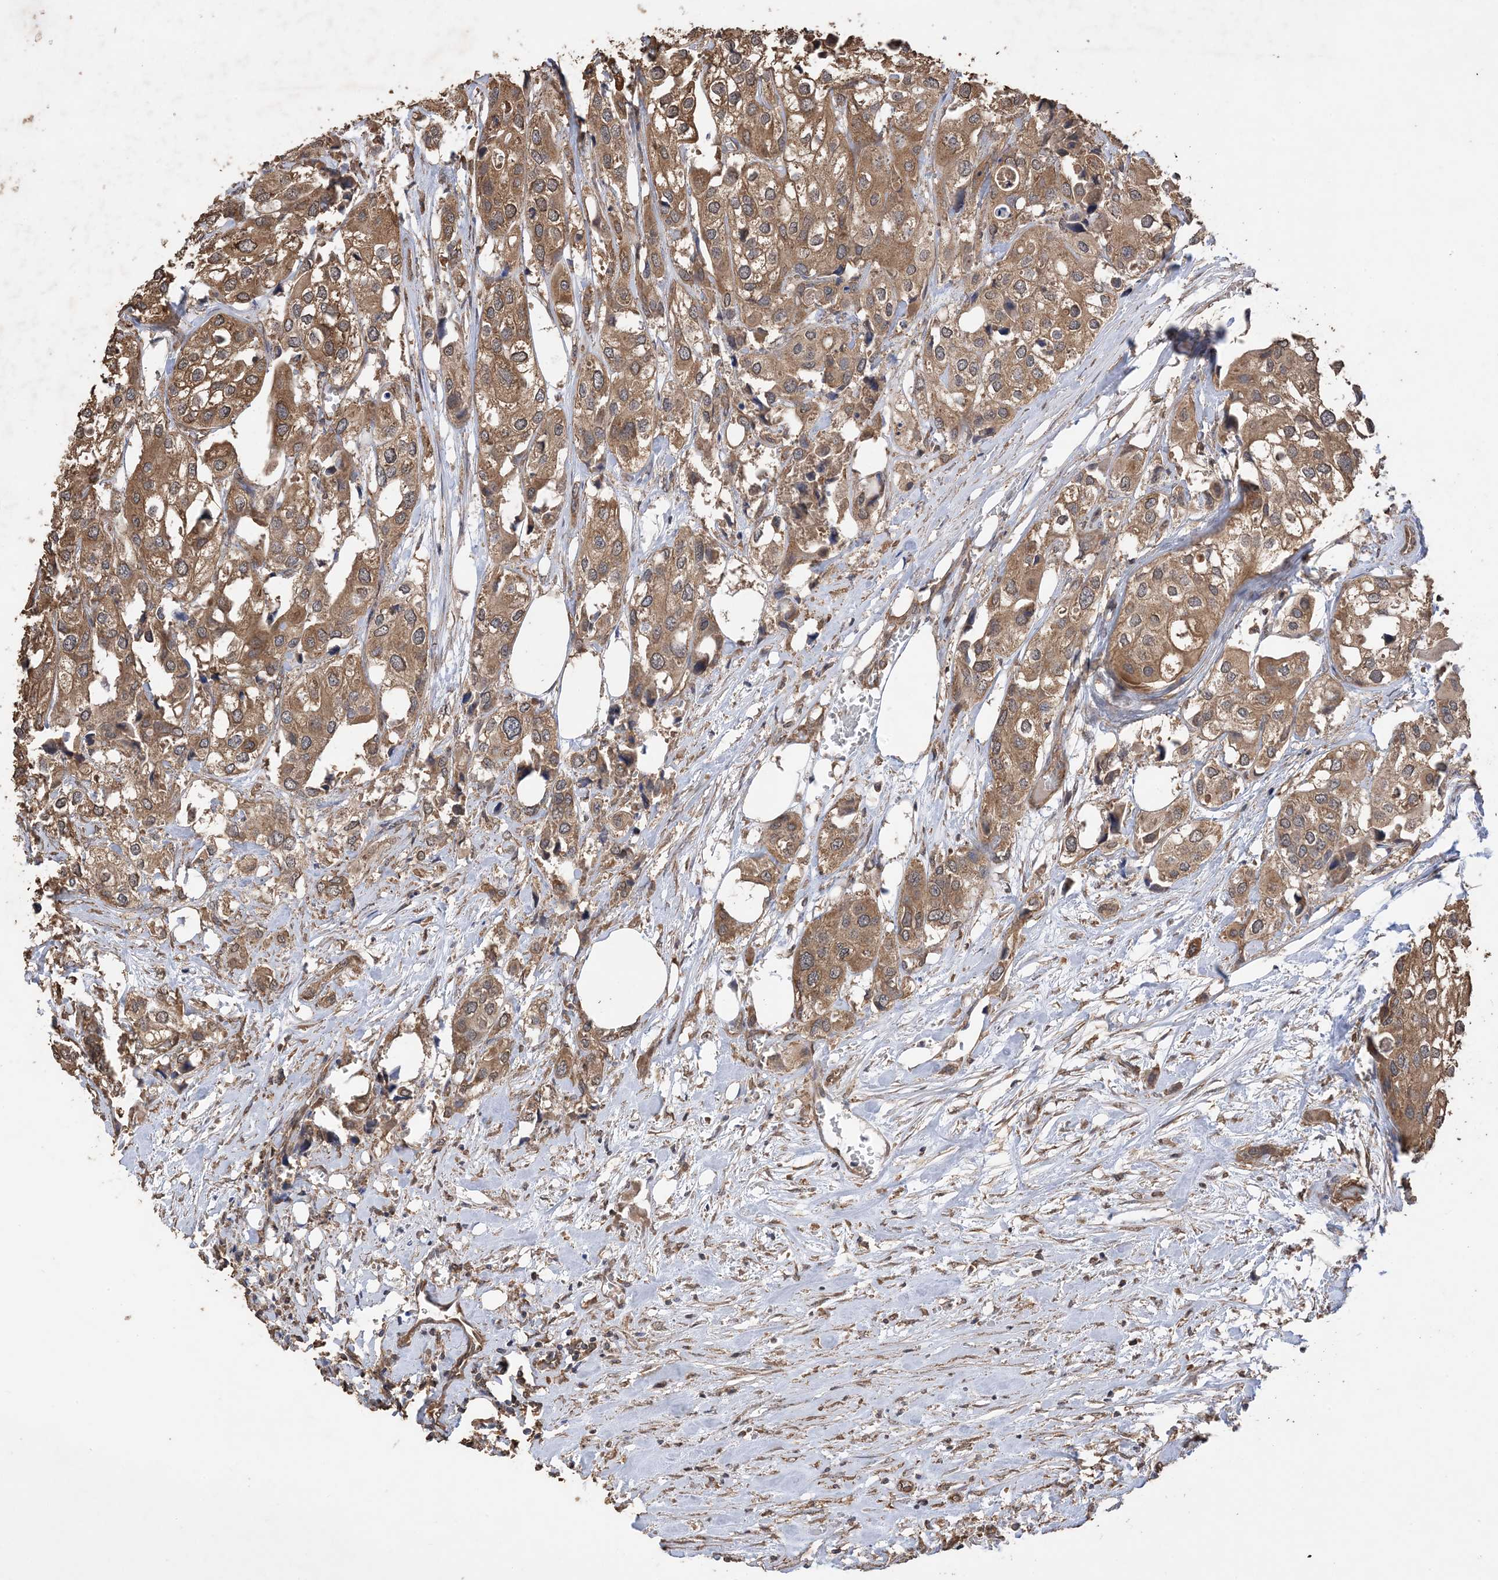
{"staining": {"intensity": "moderate", "quantity": ">75%", "location": "cytoplasmic/membranous"}, "tissue": "urothelial cancer", "cell_type": "Tumor cells", "image_type": "cancer", "snomed": [{"axis": "morphology", "description": "Urothelial carcinoma, High grade"}, {"axis": "topography", "description": "Urinary bladder"}], "caption": "Urothelial cancer stained with a brown dye displays moderate cytoplasmic/membranous positive staining in about >75% of tumor cells.", "gene": "ZKSCAN5", "patient": {"sex": "male", "age": 64}}